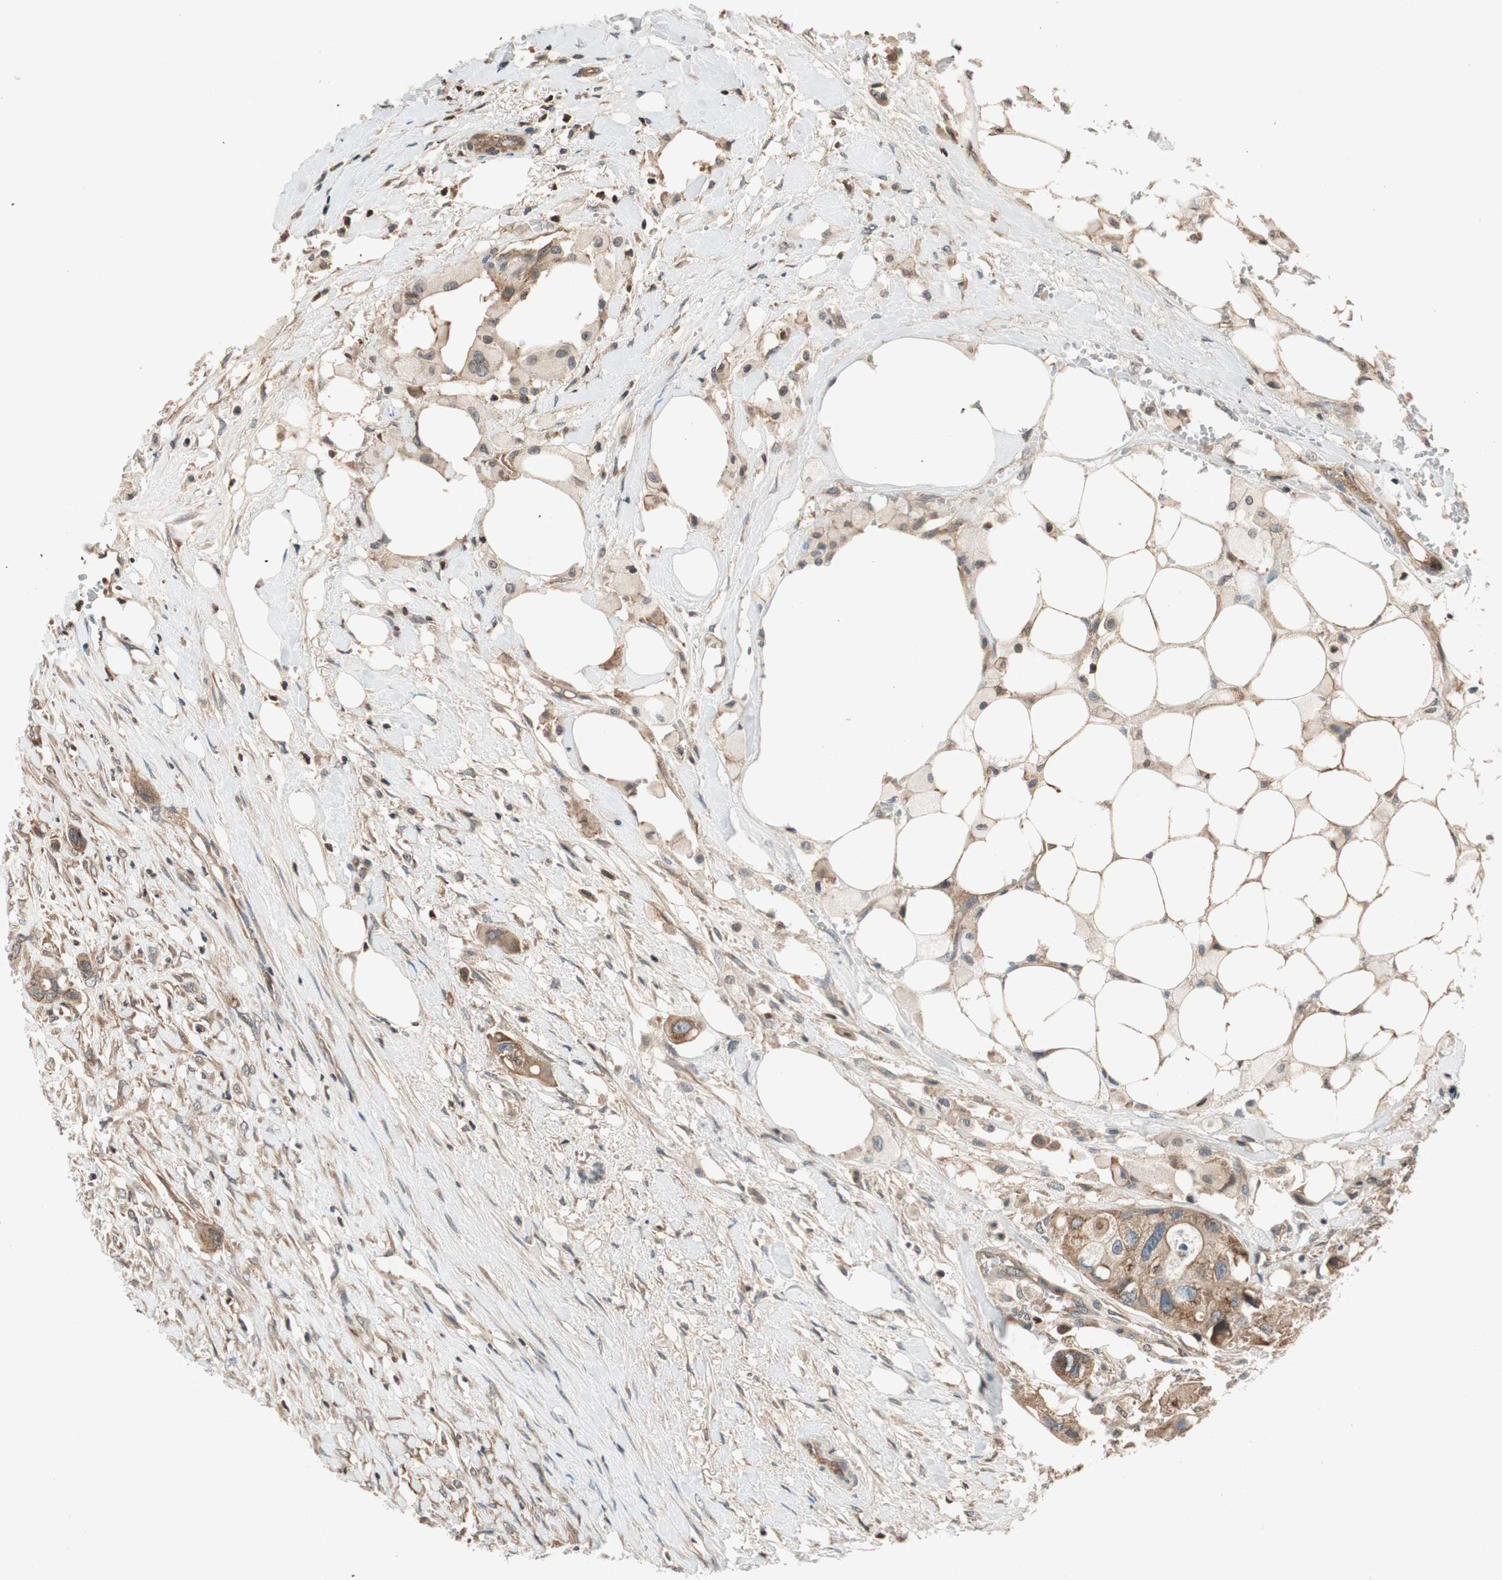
{"staining": {"intensity": "moderate", "quantity": ">75%", "location": "cytoplasmic/membranous"}, "tissue": "colorectal cancer", "cell_type": "Tumor cells", "image_type": "cancer", "snomed": [{"axis": "morphology", "description": "Adenocarcinoma, NOS"}, {"axis": "topography", "description": "Colon"}], "caption": "Adenocarcinoma (colorectal) stained with a brown dye demonstrates moderate cytoplasmic/membranous positive staining in about >75% of tumor cells.", "gene": "GCLM", "patient": {"sex": "female", "age": 57}}